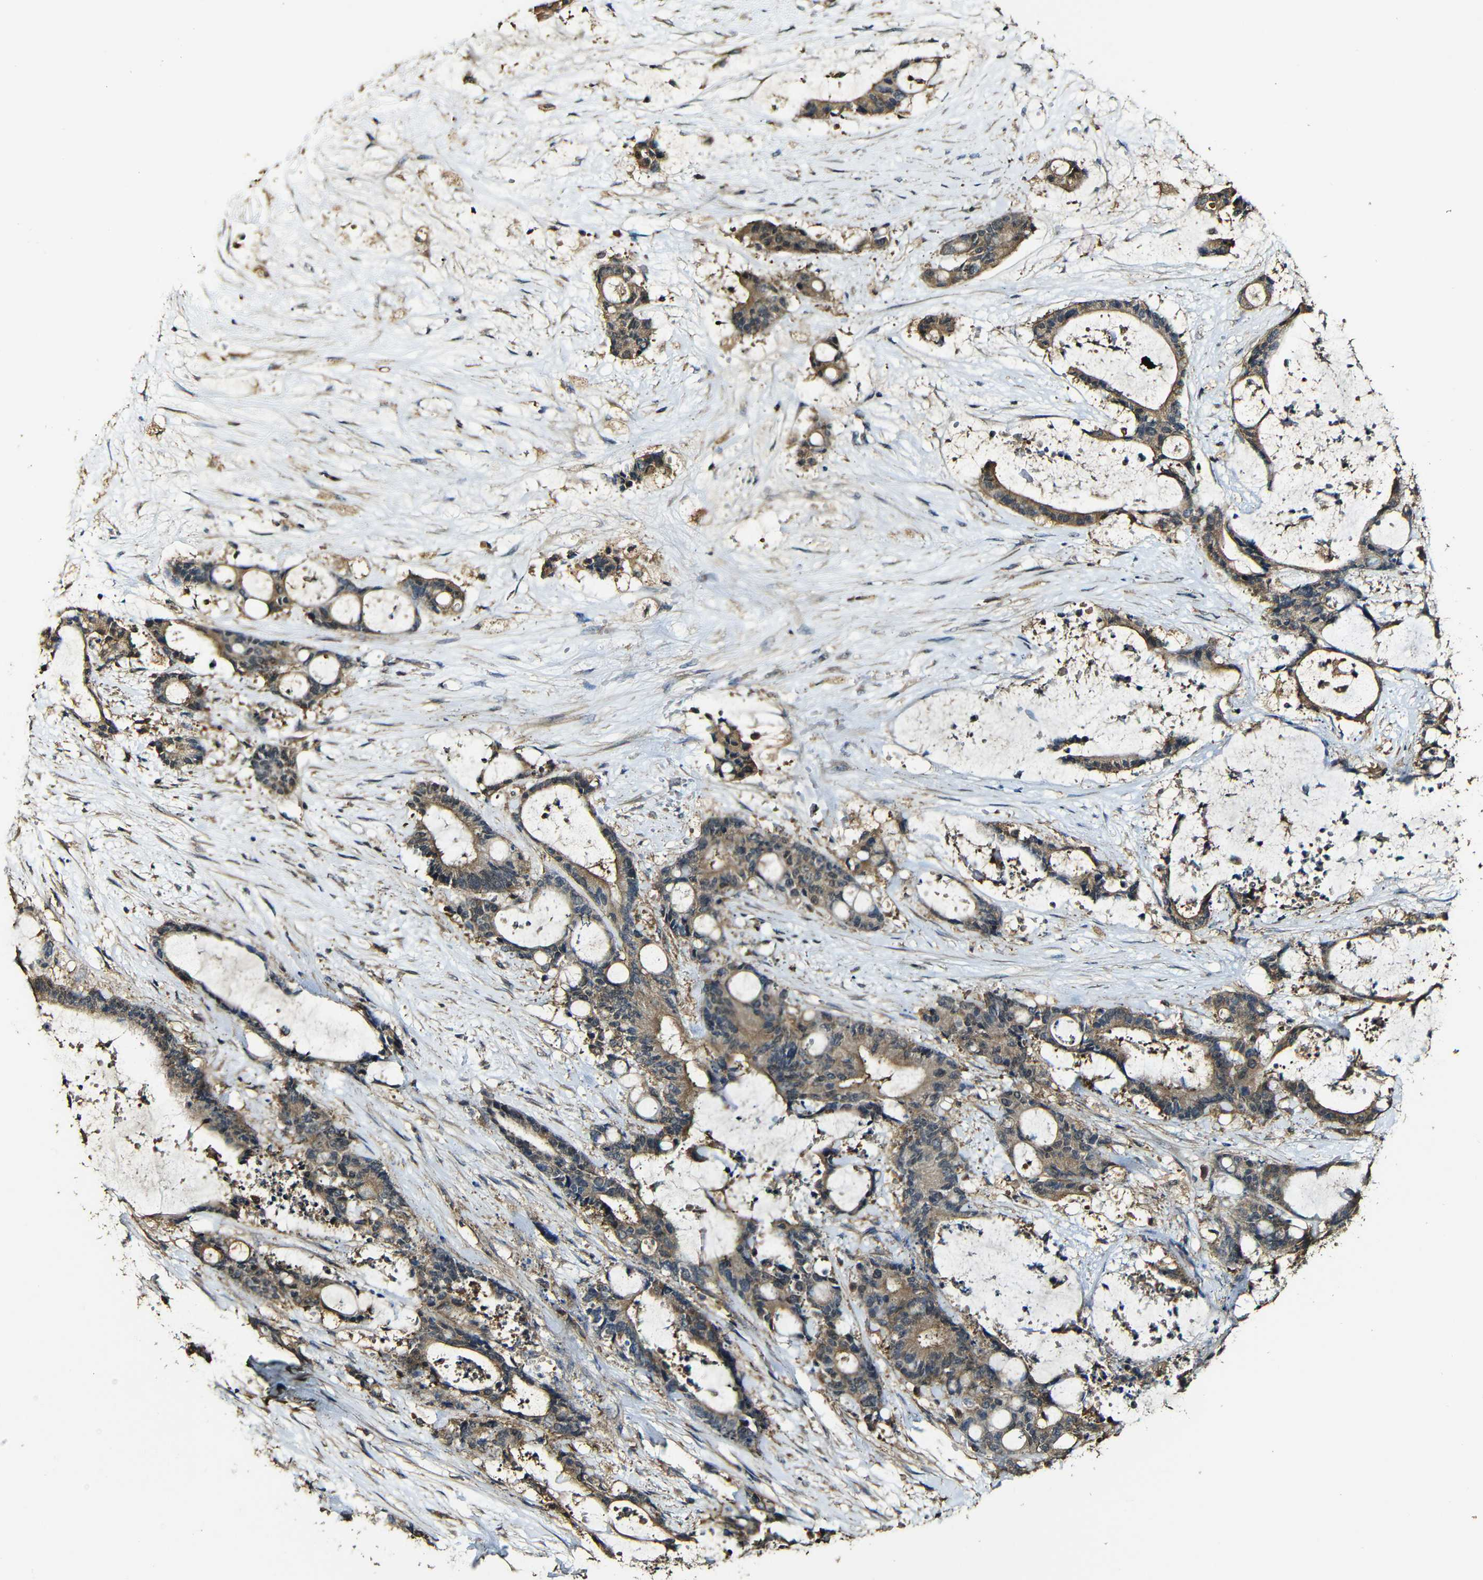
{"staining": {"intensity": "moderate", "quantity": ">75%", "location": "cytoplasmic/membranous"}, "tissue": "liver cancer", "cell_type": "Tumor cells", "image_type": "cancer", "snomed": [{"axis": "morphology", "description": "Normal tissue, NOS"}, {"axis": "morphology", "description": "Cholangiocarcinoma"}, {"axis": "topography", "description": "Liver"}, {"axis": "topography", "description": "Peripheral nerve tissue"}], "caption": "A brown stain shows moderate cytoplasmic/membranous expression of a protein in human cholangiocarcinoma (liver) tumor cells.", "gene": "CASP8", "patient": {"sex": "female", "age": 73}}